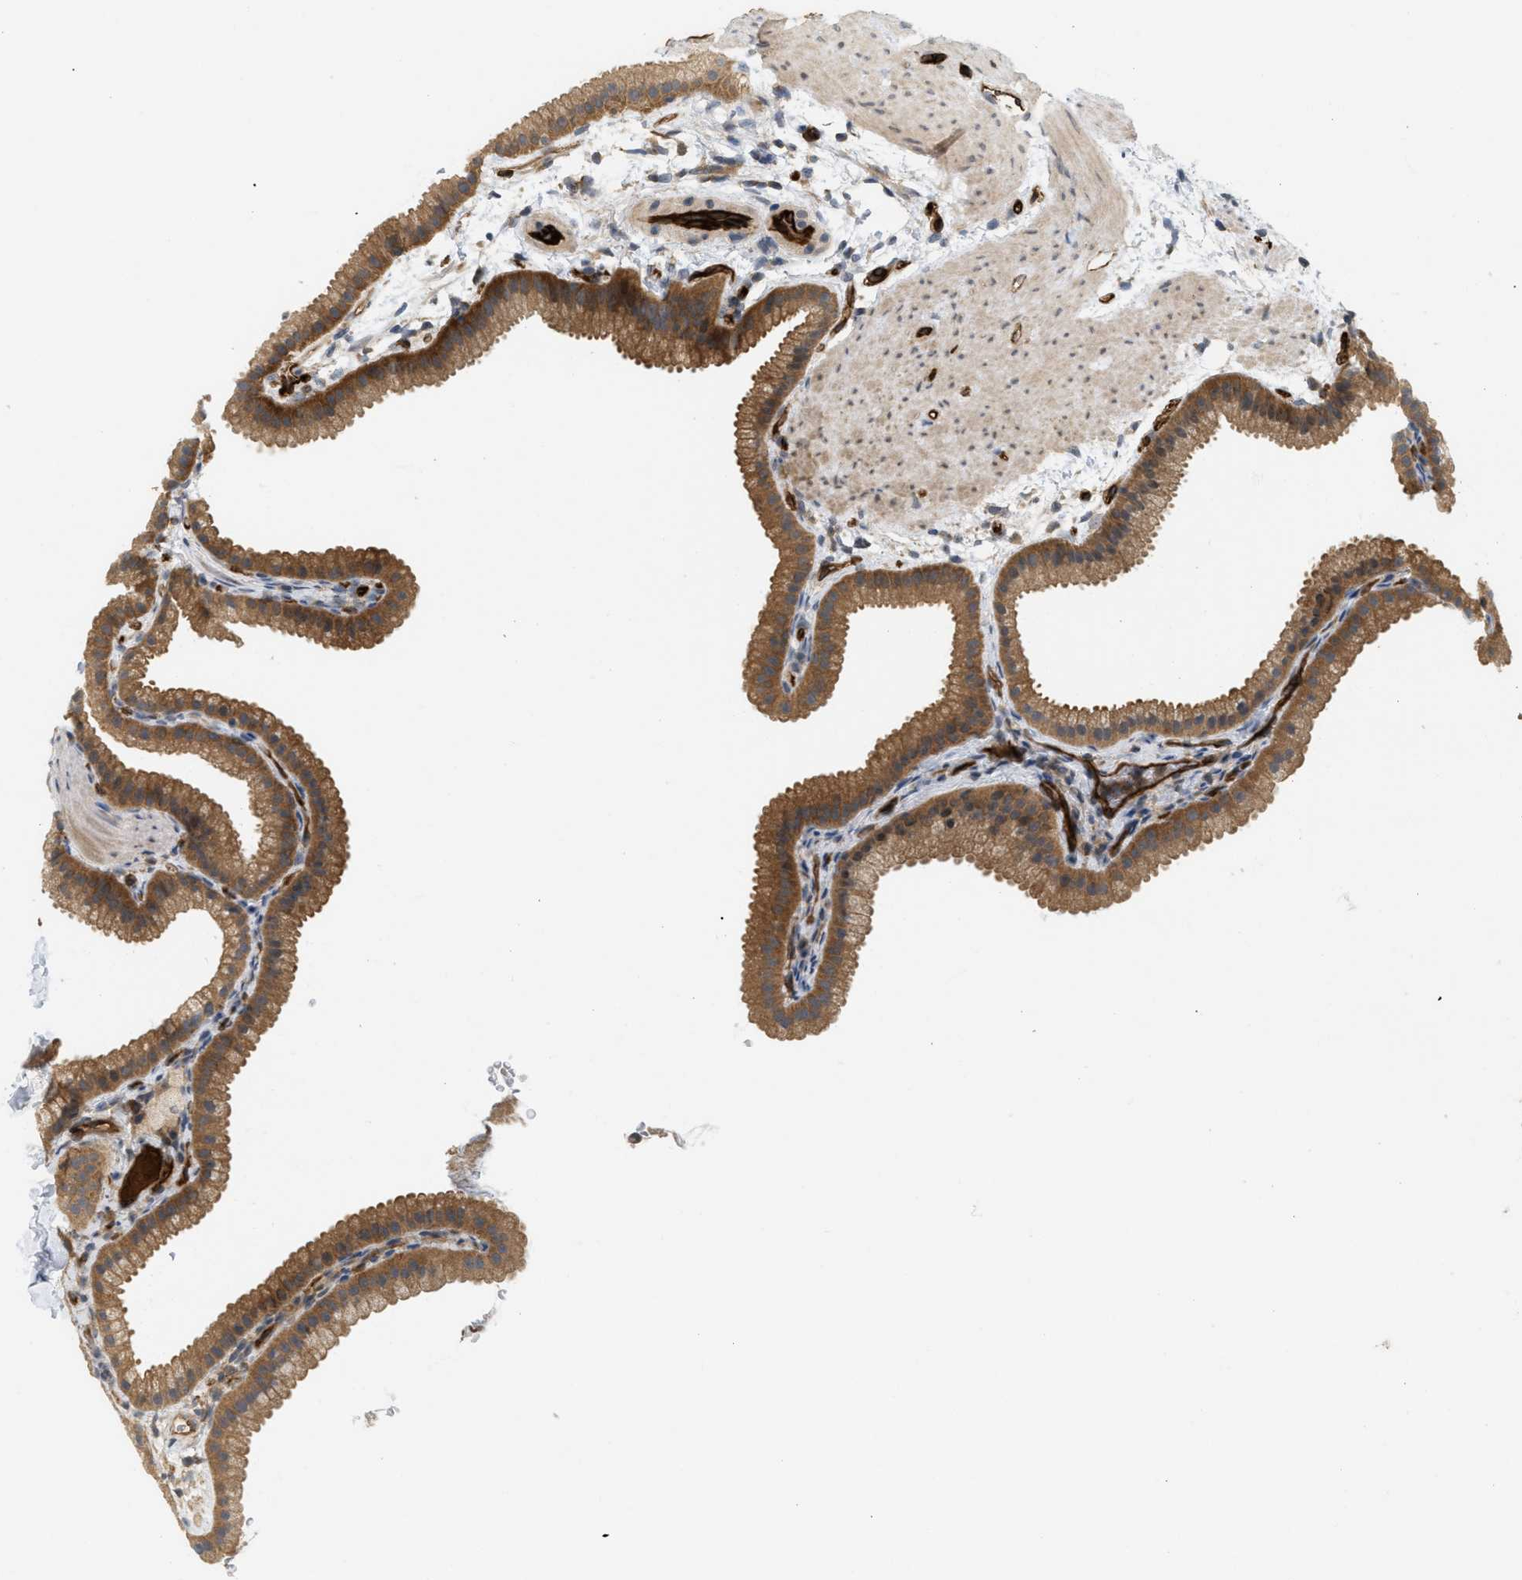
{"staining": {"intensity": "moderate", "quantity": ">75%", "location": "cytoplasmic/membranous,nuclear"}, "tissue": "gallbladder", "cell_type": "Glandular cells", "image_type": "normal", "snomed": [{"axis": "morphology", "description": "Normal tissue, NOS"}, {"axis": "topography", "description": "Gallbladder"}], "caption": "Brown immunohistochemical staining in normal human gallbladder exhibits moderate cytoplasmic/membranous,nuclear staining in approximately >75% of glandular cells. (Stains: DAB (3,3'-diaminobenzidine) in brown, nuclei in blue, Microscopy: brightfield microscopy at high magnification).", "gene": "PALMD", "patient": {"sex": "female", "age": 64}}